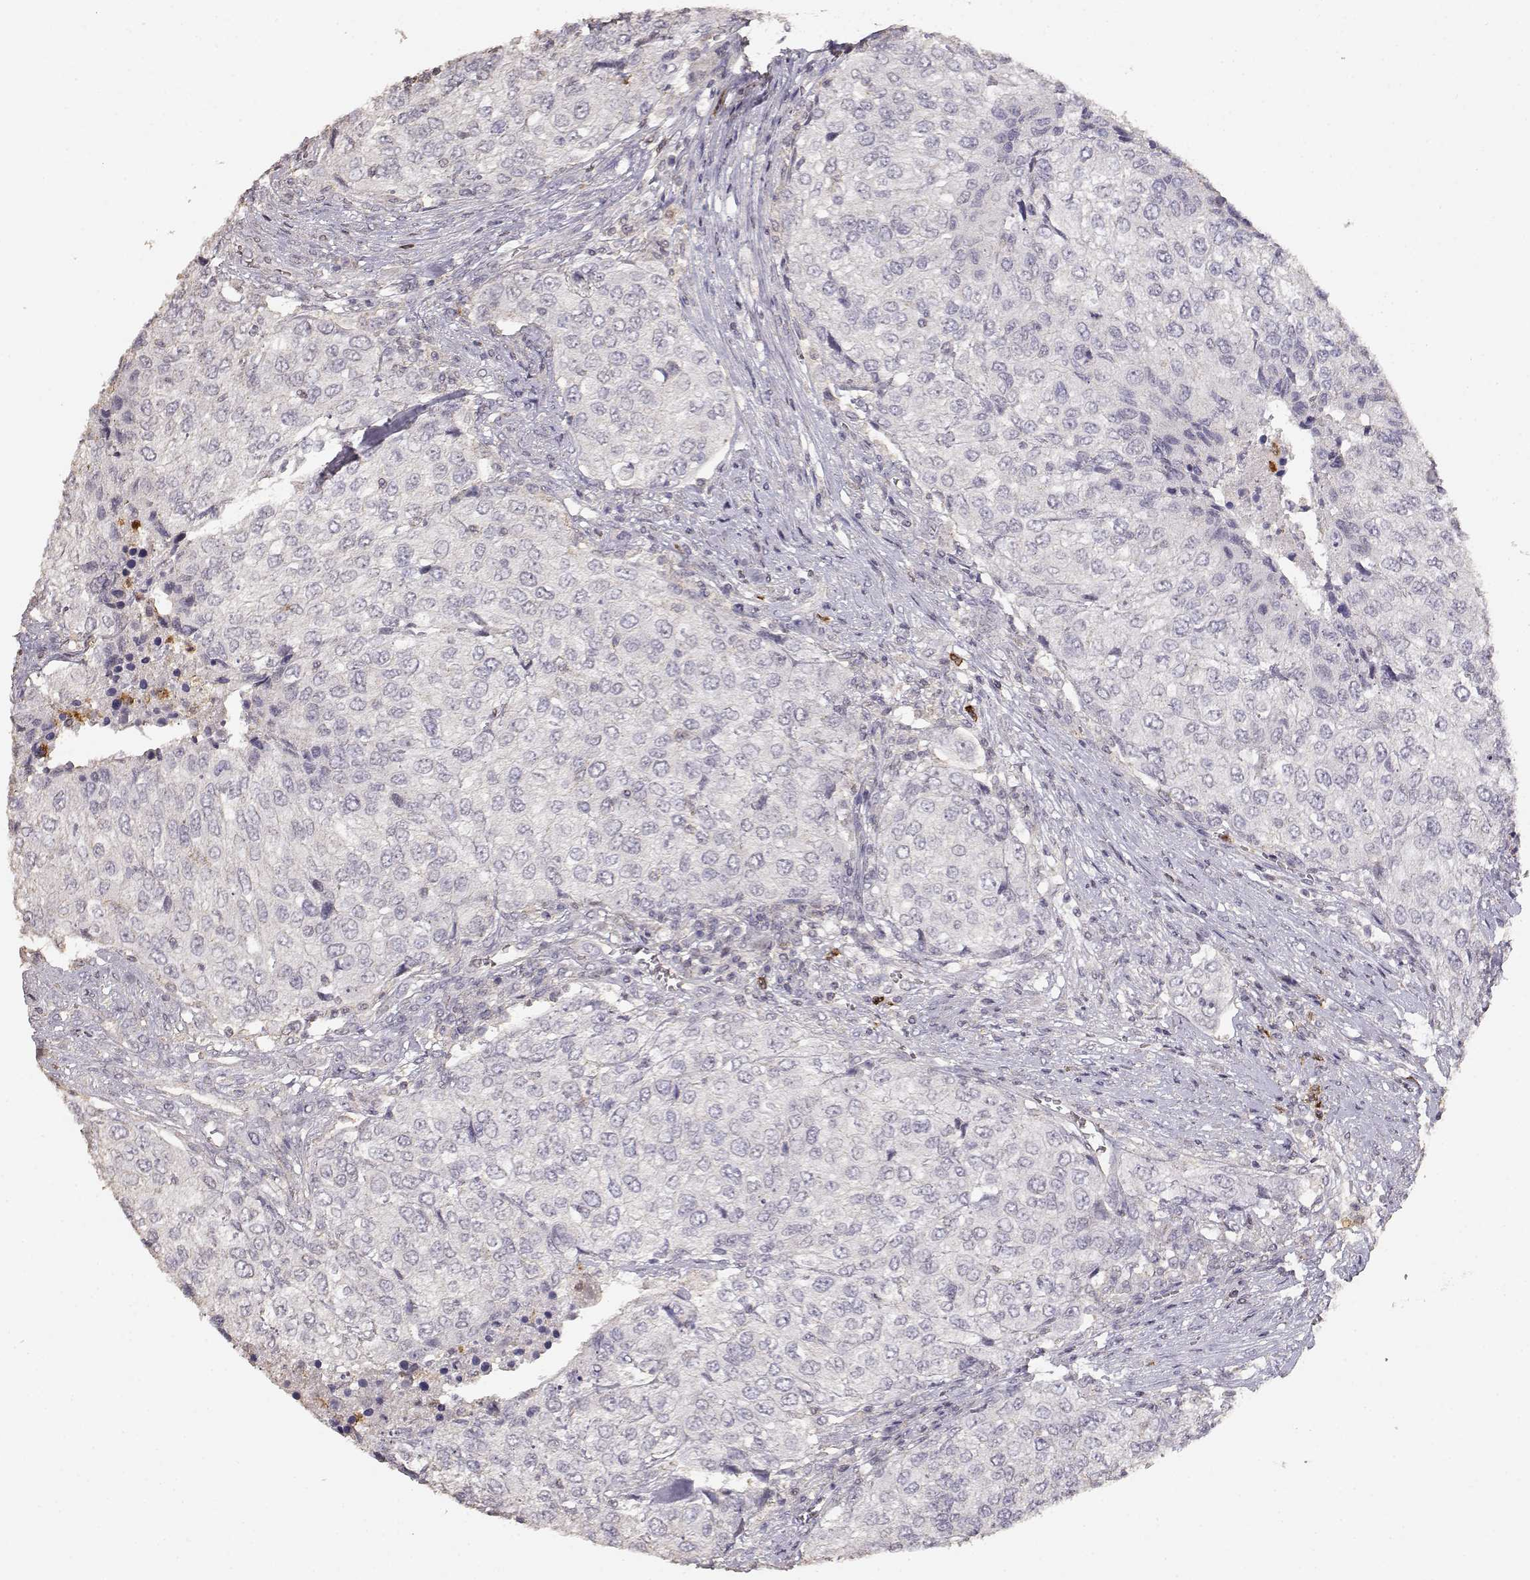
{"staining": {"intensity": "negative", "quantity": "none", "location": "none"}, "tissue": "urothelial cancer", "cell_type": "Tumor cells", "image_type": "cancer", "snomed": [{"axis": "morphology", "description": "Urothelial carcinoma, High grade"}, {"axis": "topography", "description": "Urinary bladder"}], "caption": "Protein analysis of high-grade urothelial carcinoma shows no significant staining in tumor cells.", "gene": "TNFRSF10C", "patient": {"sex": "female", "age": 78}}